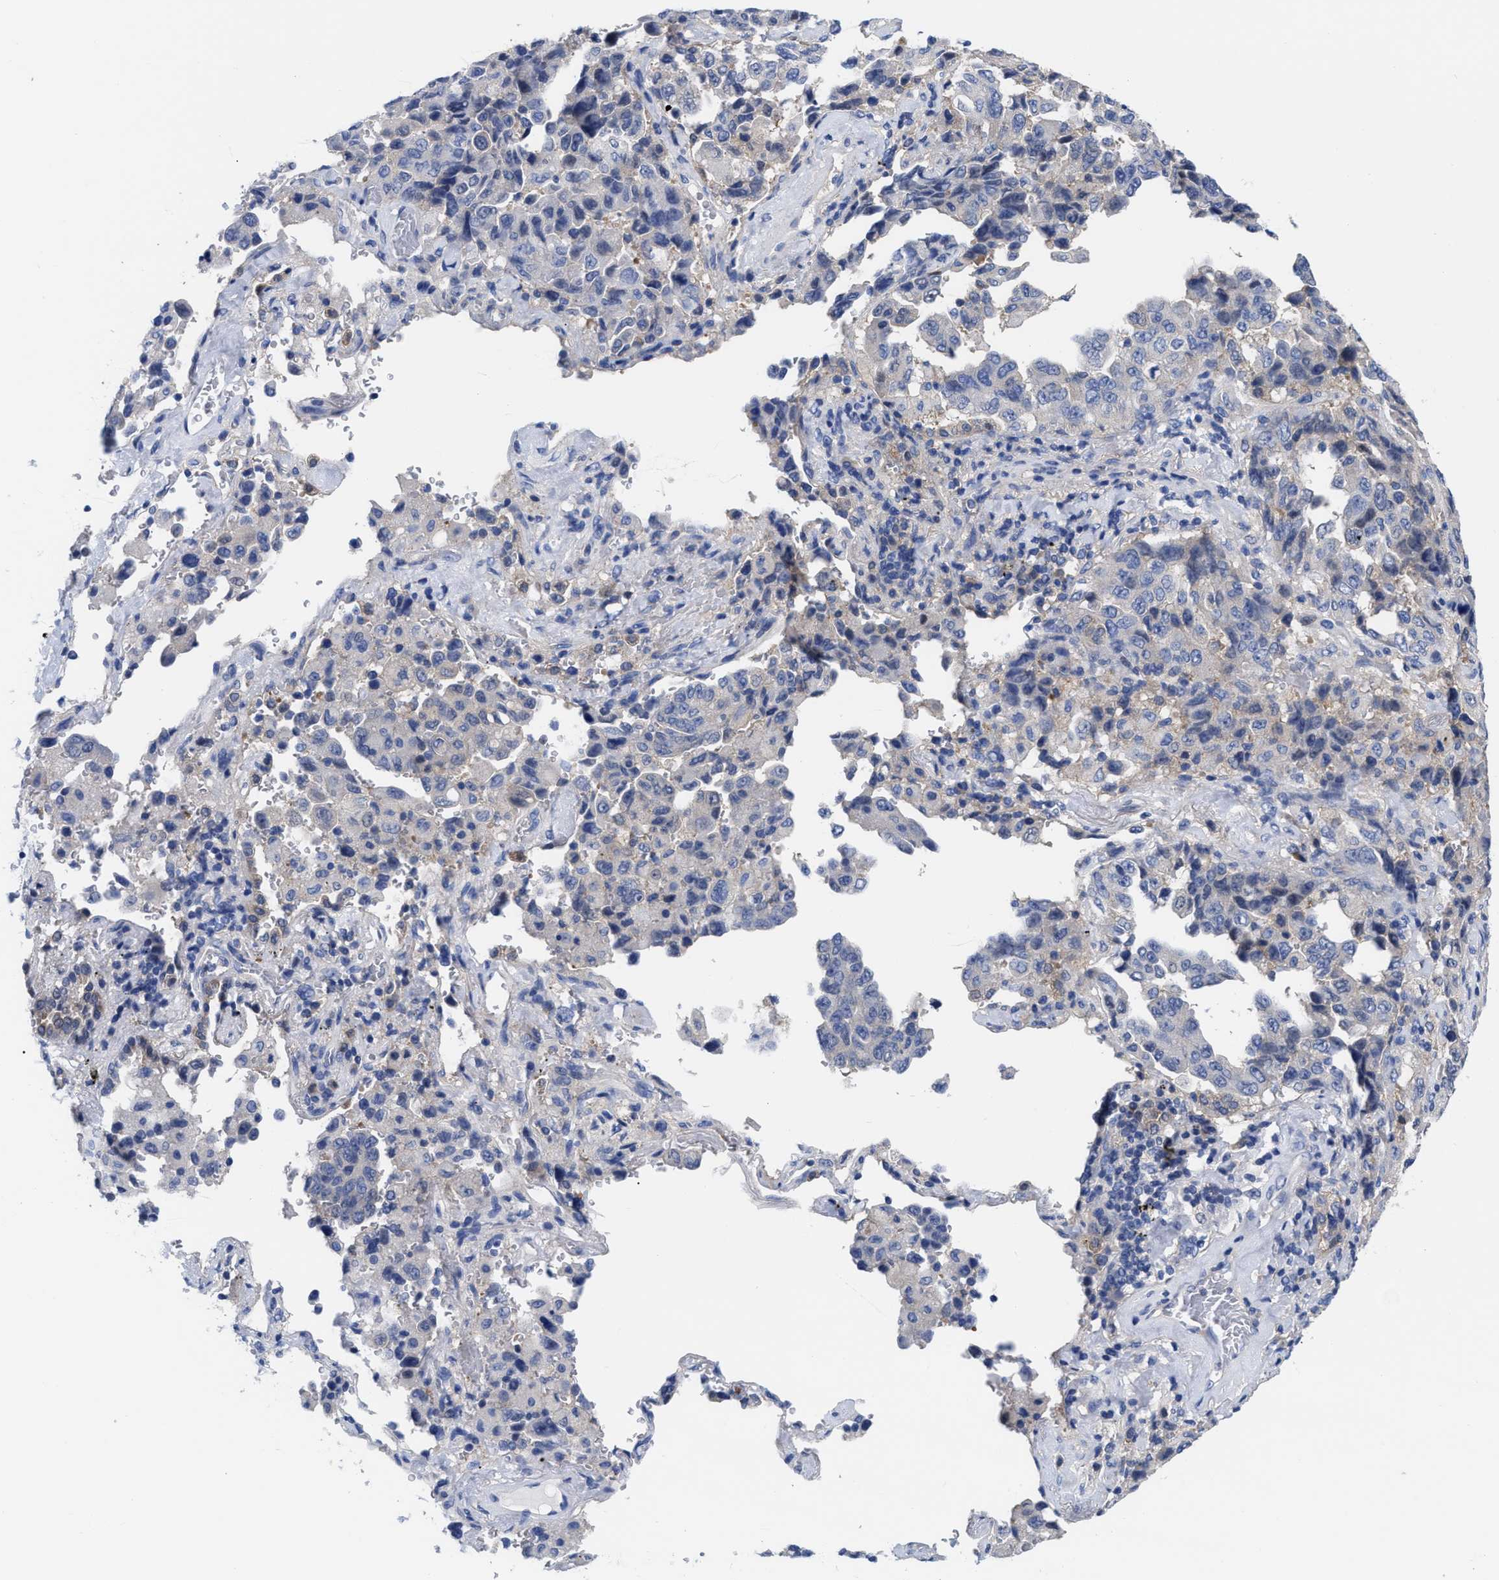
{"staining": {"intensity": "negative", "quantity": "none", "location": "none"}, "tissue": "lung cancer", "cell_type": "Tumor cells", "image_type": "cancer", "snomed": [{"axis": "morphology", "description": "Adenocarcinoma, NOS"}, {"axis": "topography", "description": "Lung"}], "caption": "Human lung cancer (adenocarcinoma) stained for a protein using IHC demonstrates no staining in tumor cells.", "gene": "RBKS", "patient": {"sex": "female", "age": 51}}